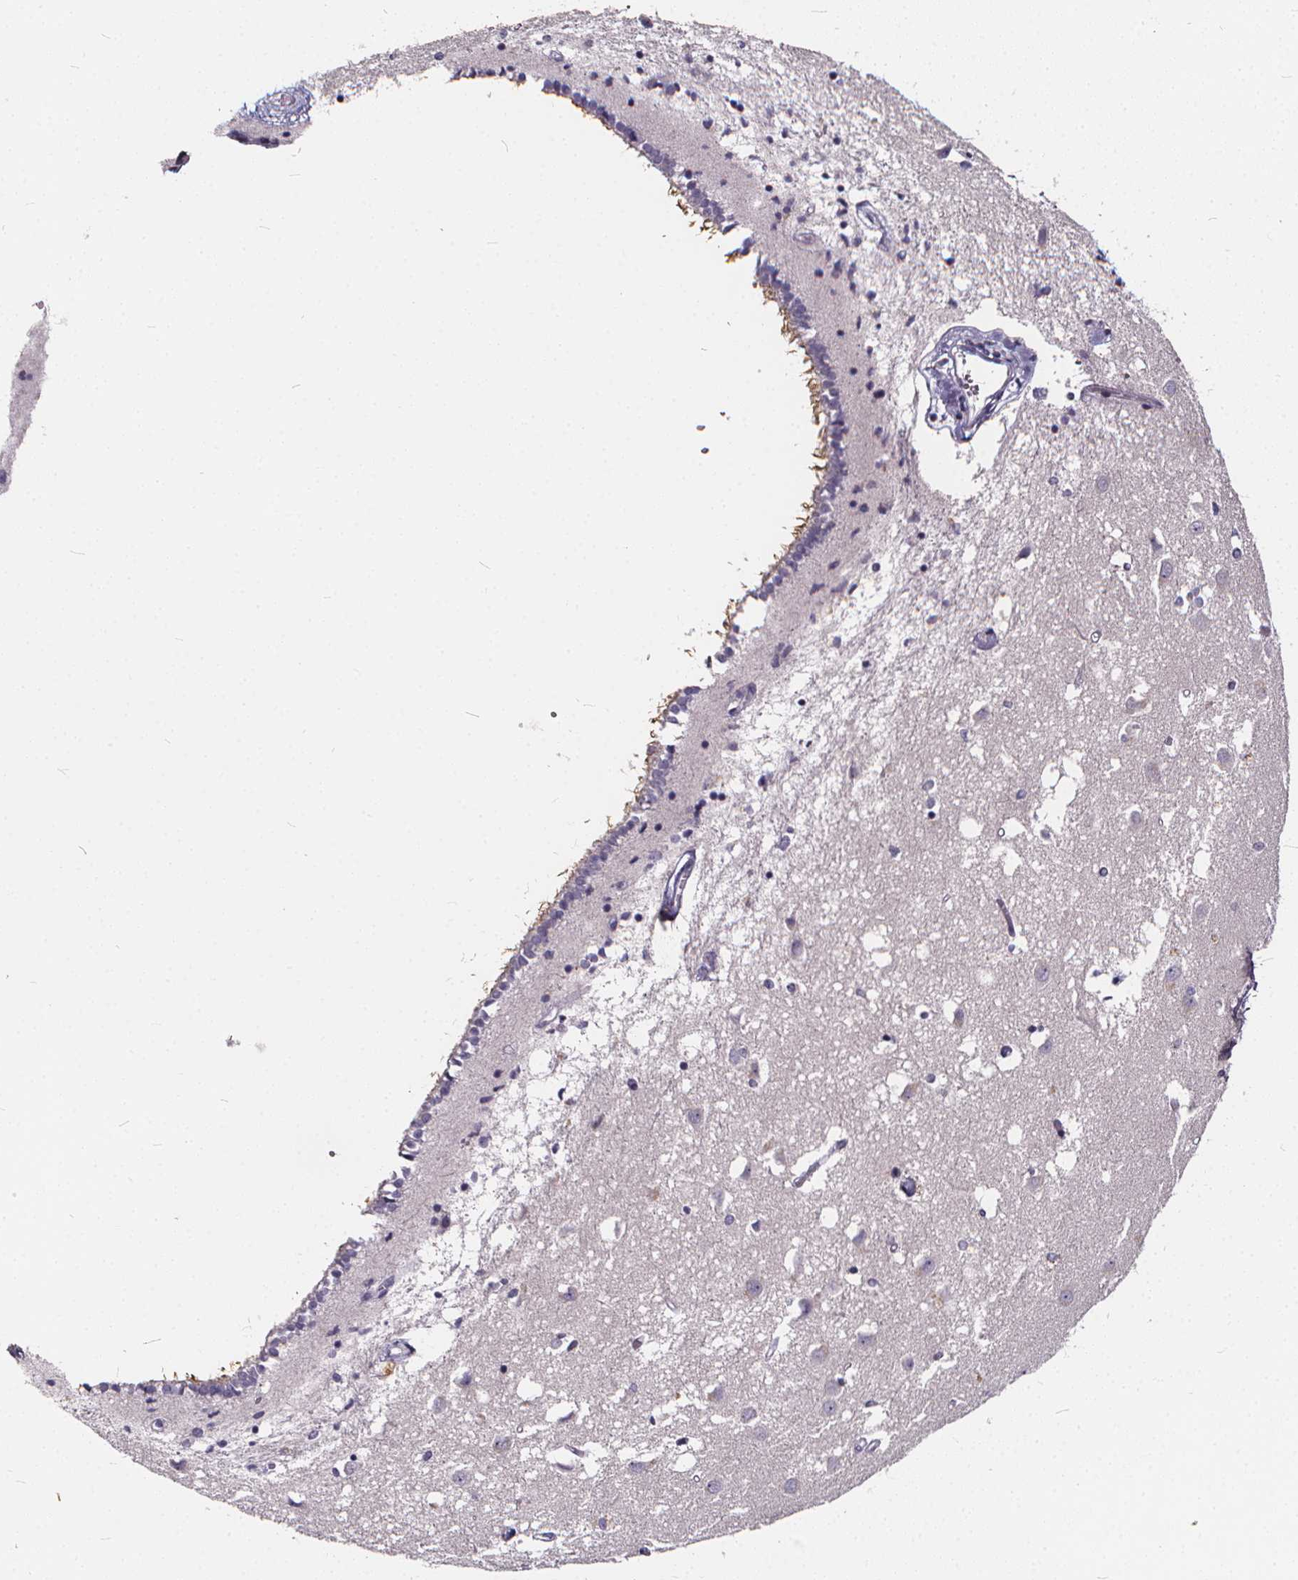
{"staining": {"intensity": "negative", "quantity": "none", "location": "none"}, "tissue": "caudate", "cell_type": "Glial cells", "image_type": "normal", "snomed": [{"axis": "morphology", "description": "Normal tissue, NOS"}, {"axis": "topography", "description": "Lateral ventricle wall"}], "caption": "Human caudate stained for a protein using immunohistochemistry (IHC) exhibits no expression in glial cells.", "gene": "SPEF2", "patient": {"sex": "male", "age": 54}}